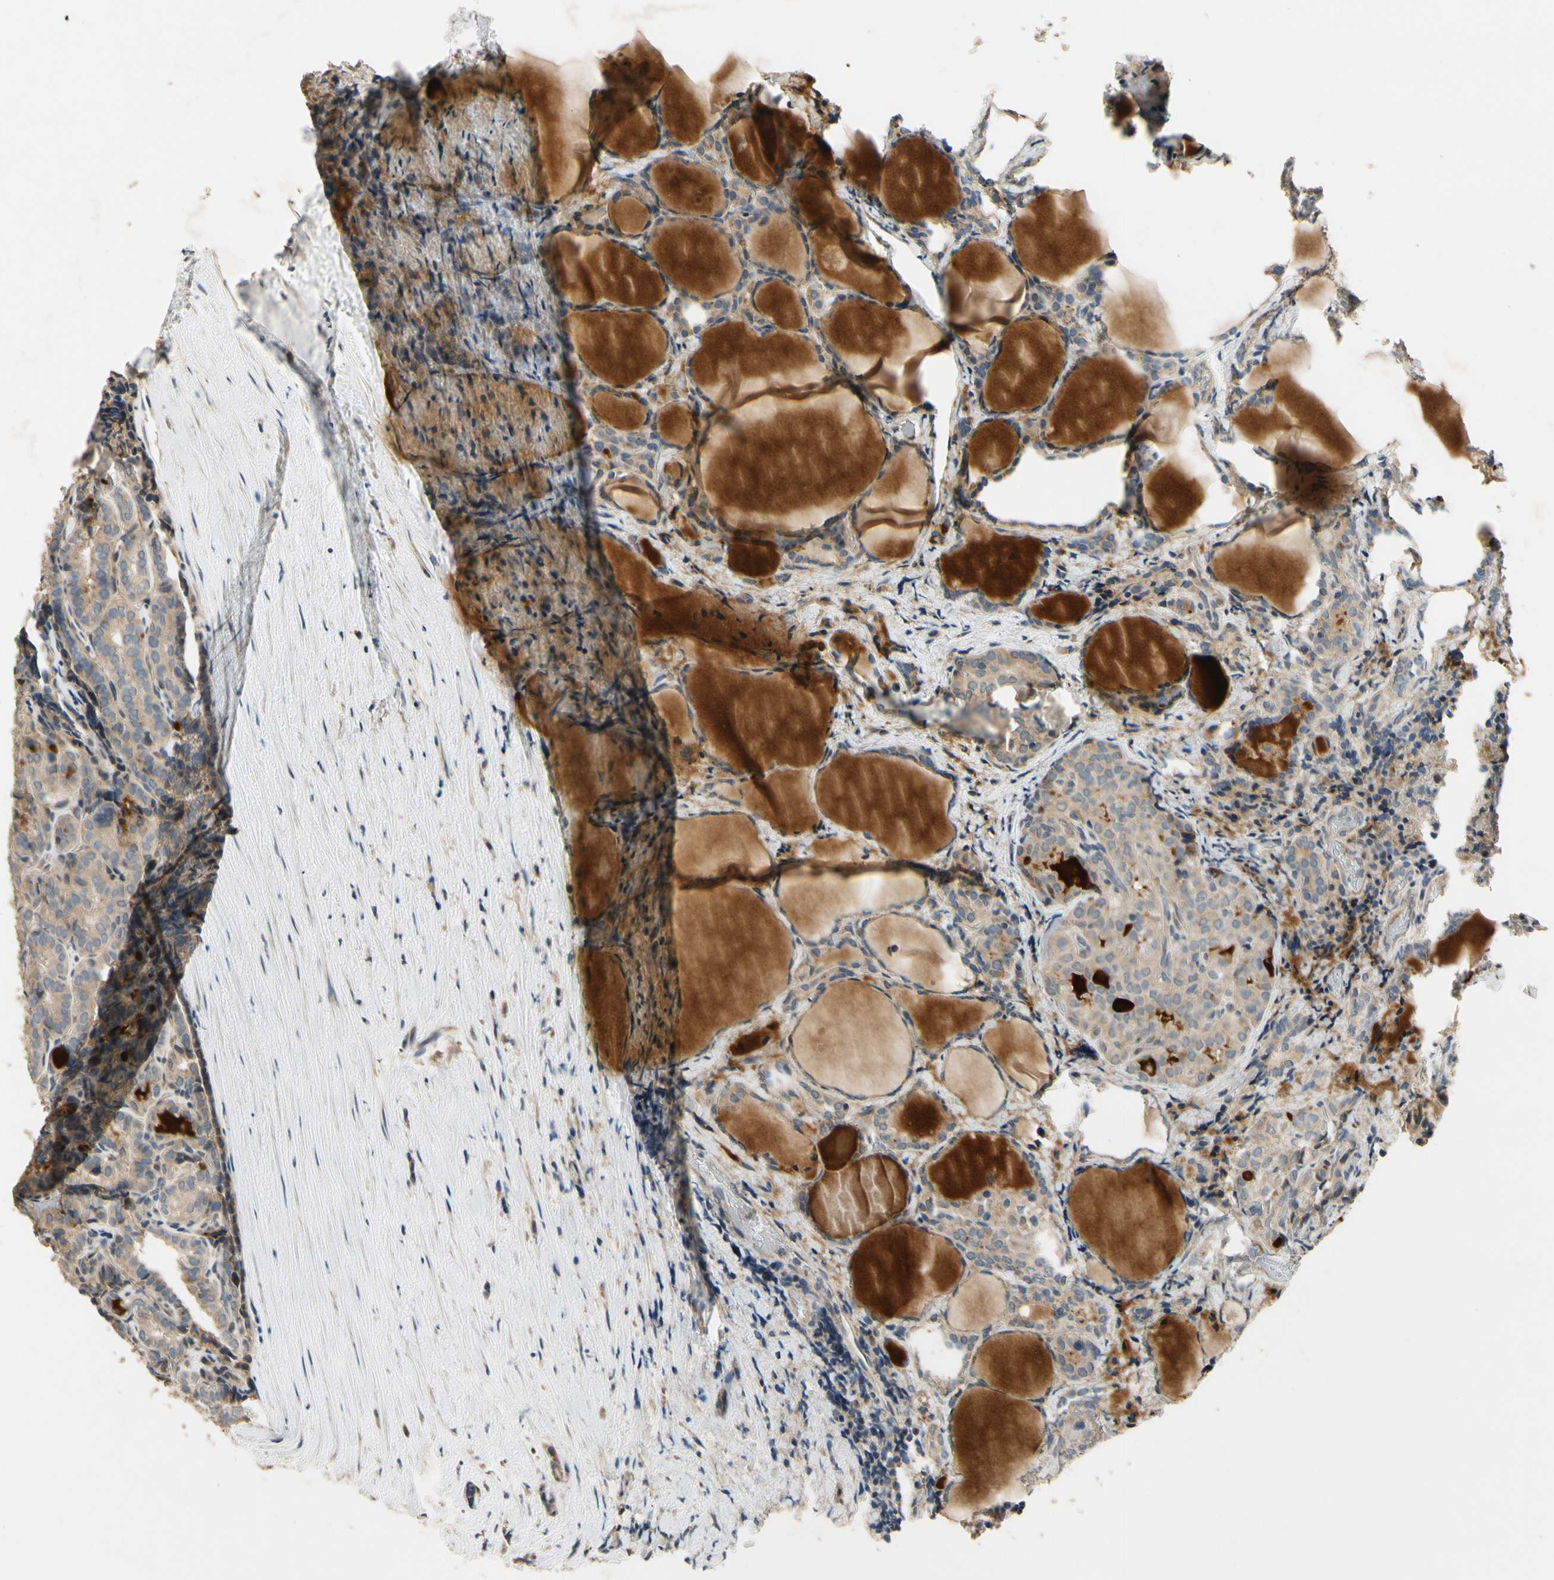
{"staining": {"intensity": "weak", "quantity": "25%-75%", "location": "cytoplasmic/membranous"}, "tissue": "thyroid cancer", "cell_type": "Tumor cells", "image_type": "cancer", "snomed": [{"axis": "morphology", "description": "Normal tissue, NOS"}, {"axis": "morphology", "description": "Papillary adenocarcinoma, NOS"}, {"axis": "topography", "description": "Thyroid gland"}], "caption": "Thyroid papillary adenocarcinoma was stained to show a protein in brown. There is low levels of weak cytoplasmic/membranous expression in approximately 25%-75% of tumor cells. The protein of interest is stained brown, and the nuclei are stained in blue (DAB (3,3'-diaminobenzidine) IHC with brightfield microscopy, high magnification).", "gene": "ALKBH3", "patient": {"sex": "female", "age": 30}}